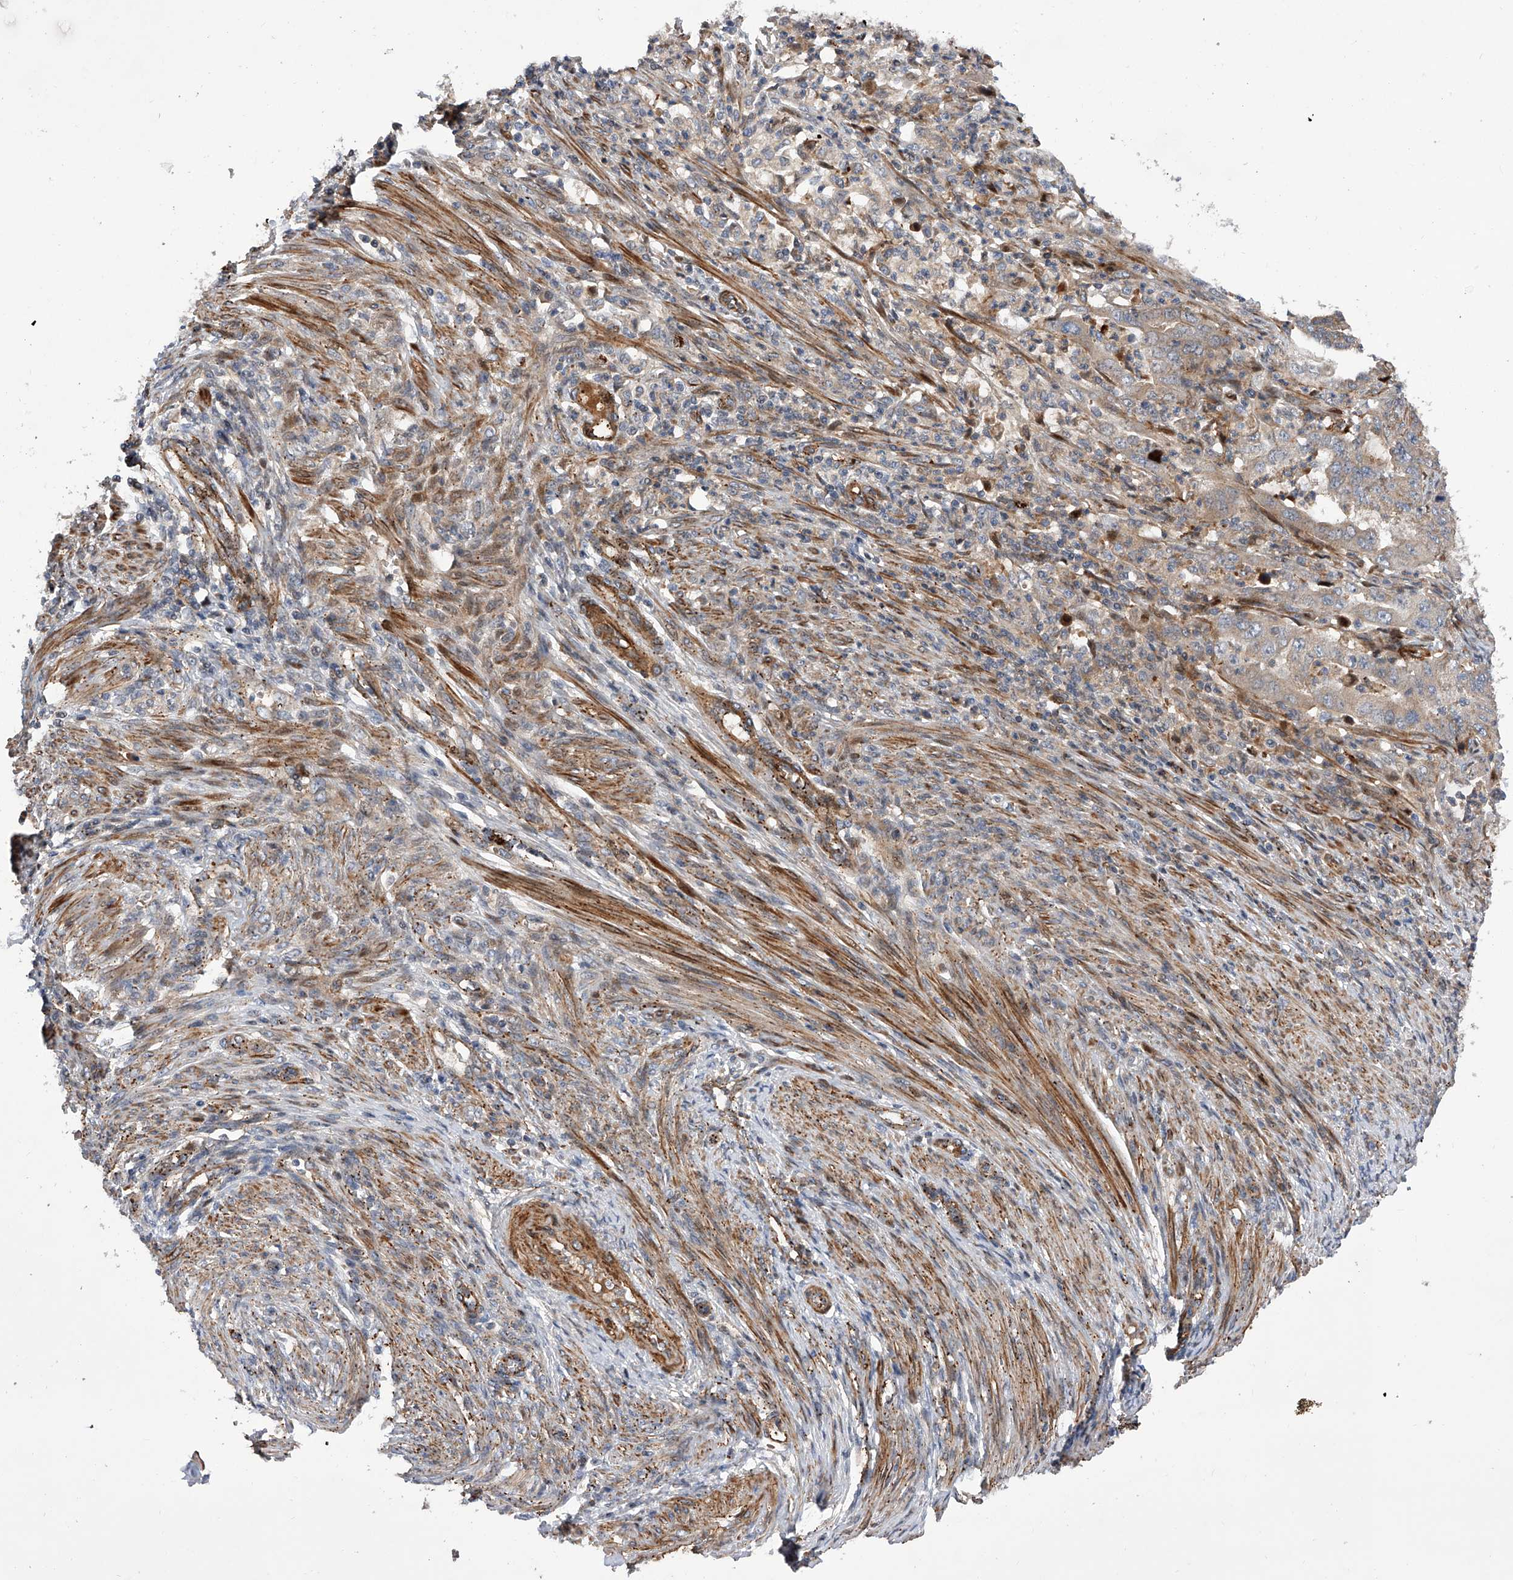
{"staining": {"intensity": "weak", "quantity": ">75%", "location": "cytoplasmic/membranous"}, "tissue": "endometrial cancer", "cell_type": "Tumor cells", "image_type": "cancer", "snomed": [{"axis": "morphology", "description": "Adenocarcinoma, NOS"}, {"axis": "topography", "description": "Endometrium"}], "caption": "A histopathology image of human endometrial cancer stained for a protein shows weak cytoplasmic/membranous brown staining in tumor cells.", "gene": "PDSS2", "patient": {"sex": "female", "age": 51}}